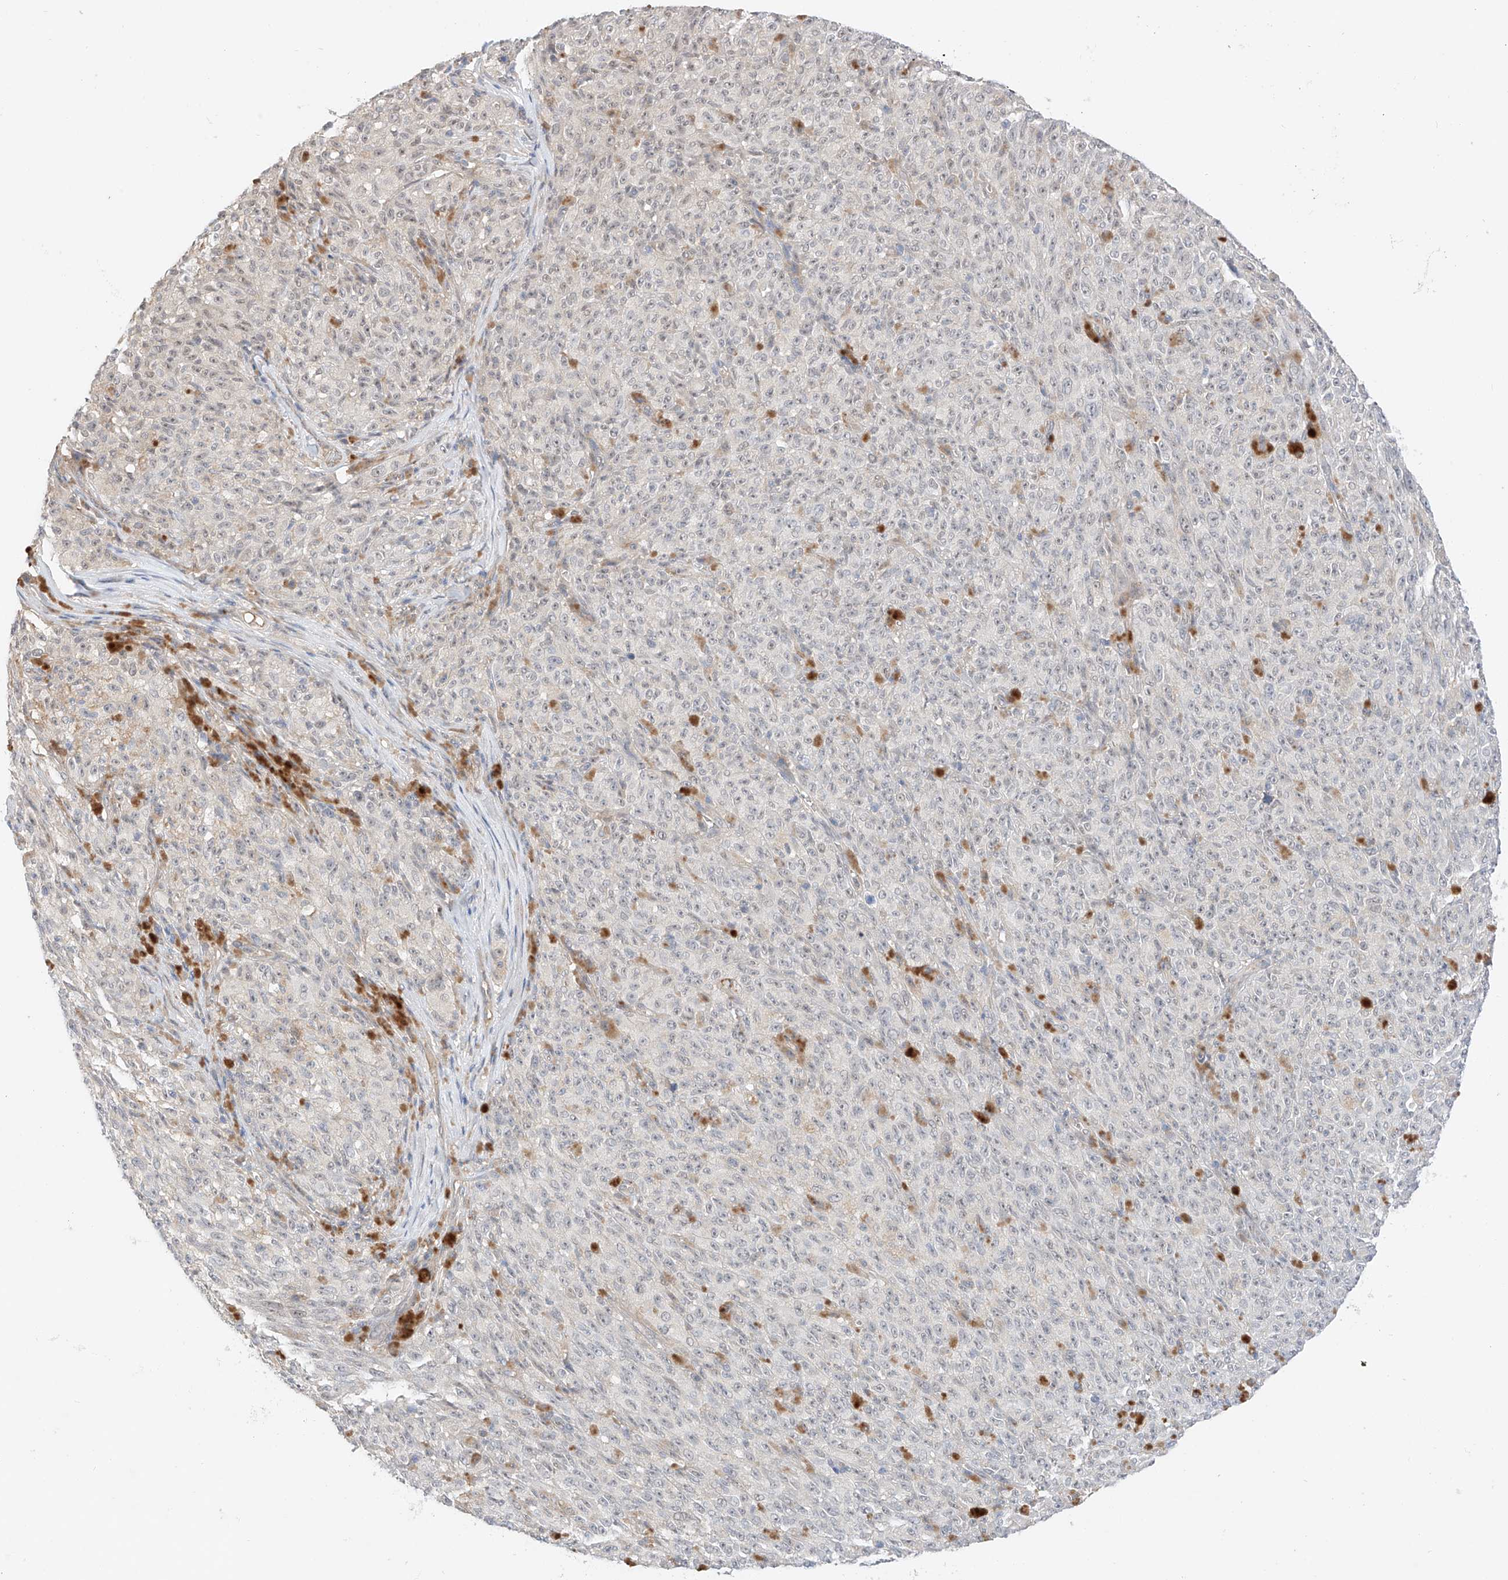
{"staining": {"intensity": "negative", "quantity": "none", "location": "none"}, "tissue": "melanoma", "cell_type": "Tumor cells", "image_type": "cancer", "snomed": [{"axis": "morphology", "description": "Malignant melanoma, NOS"}, {"axis": "topography", "description": "Skin"}], "caption": "An image of melanoma stained for a protein demonstrates no brown staining in tumor cells.", "gene": "IL22RA2", "patient": {"sex": "female", "age": 82}}